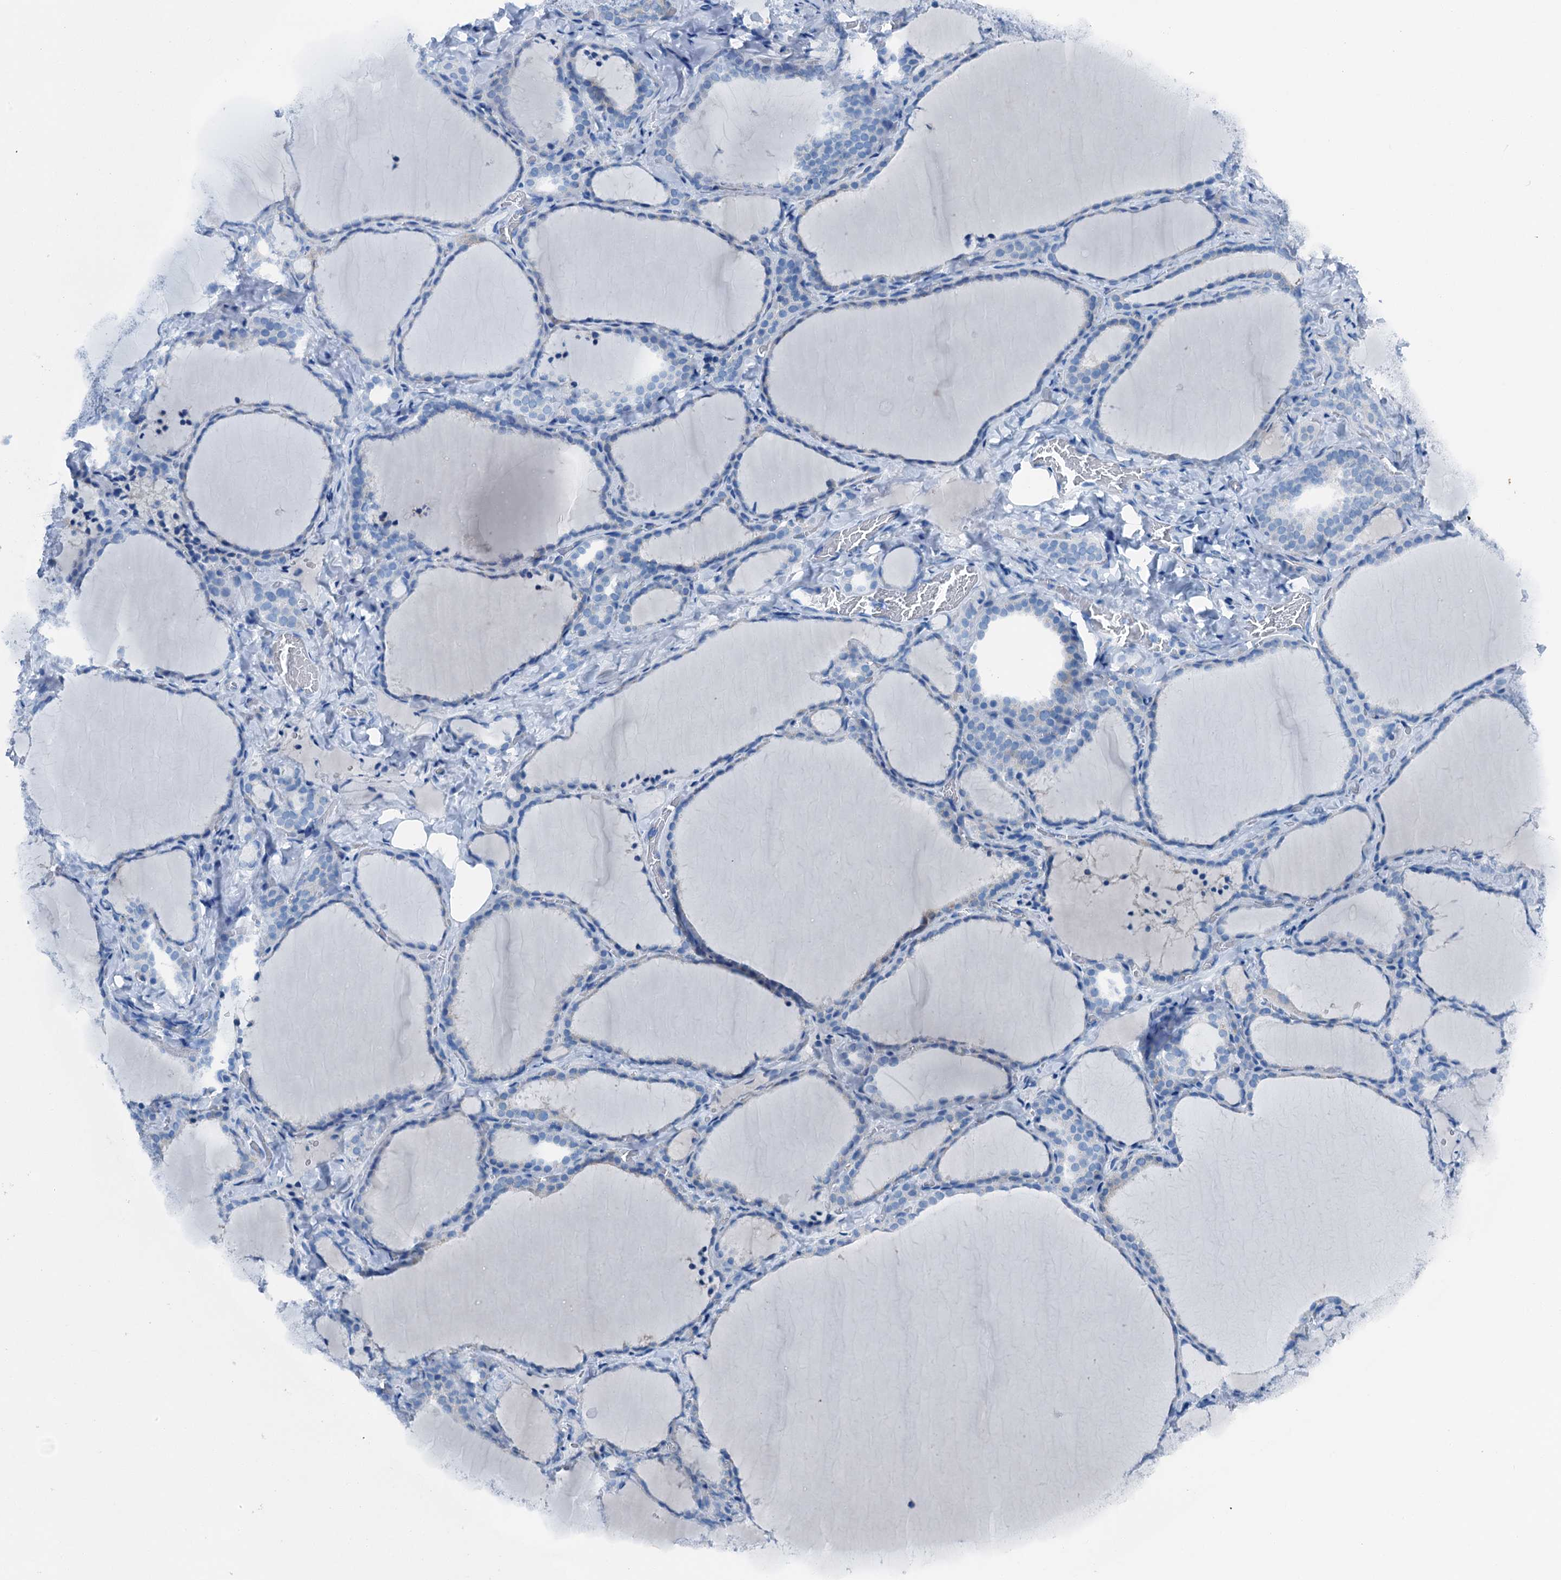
{"staining": {"intensity": "negative", "quantity": "none", "location": "none"}, "tissue": "thyroid gland", "cell_type": "Glandular cells", "image_type": "normal", "snomed": [{"axis": "morphology", "description": "Normal tissue, NOS"}, {"axis": "topography", "description": "Thyroid gland"}], "caption": "Thyroid gland was stained to show a protein in brown. There is no significant expression in glandular cells. The staining was performed using DAB (3,3'-diaminobenzidine) to visualize the protein expression in brown, while the nuclei were stained in blue with hematoxylin (Magnification: 20x).", "gene": "C1QTNF4", "patient": {"sex": "female", "age": 22}}